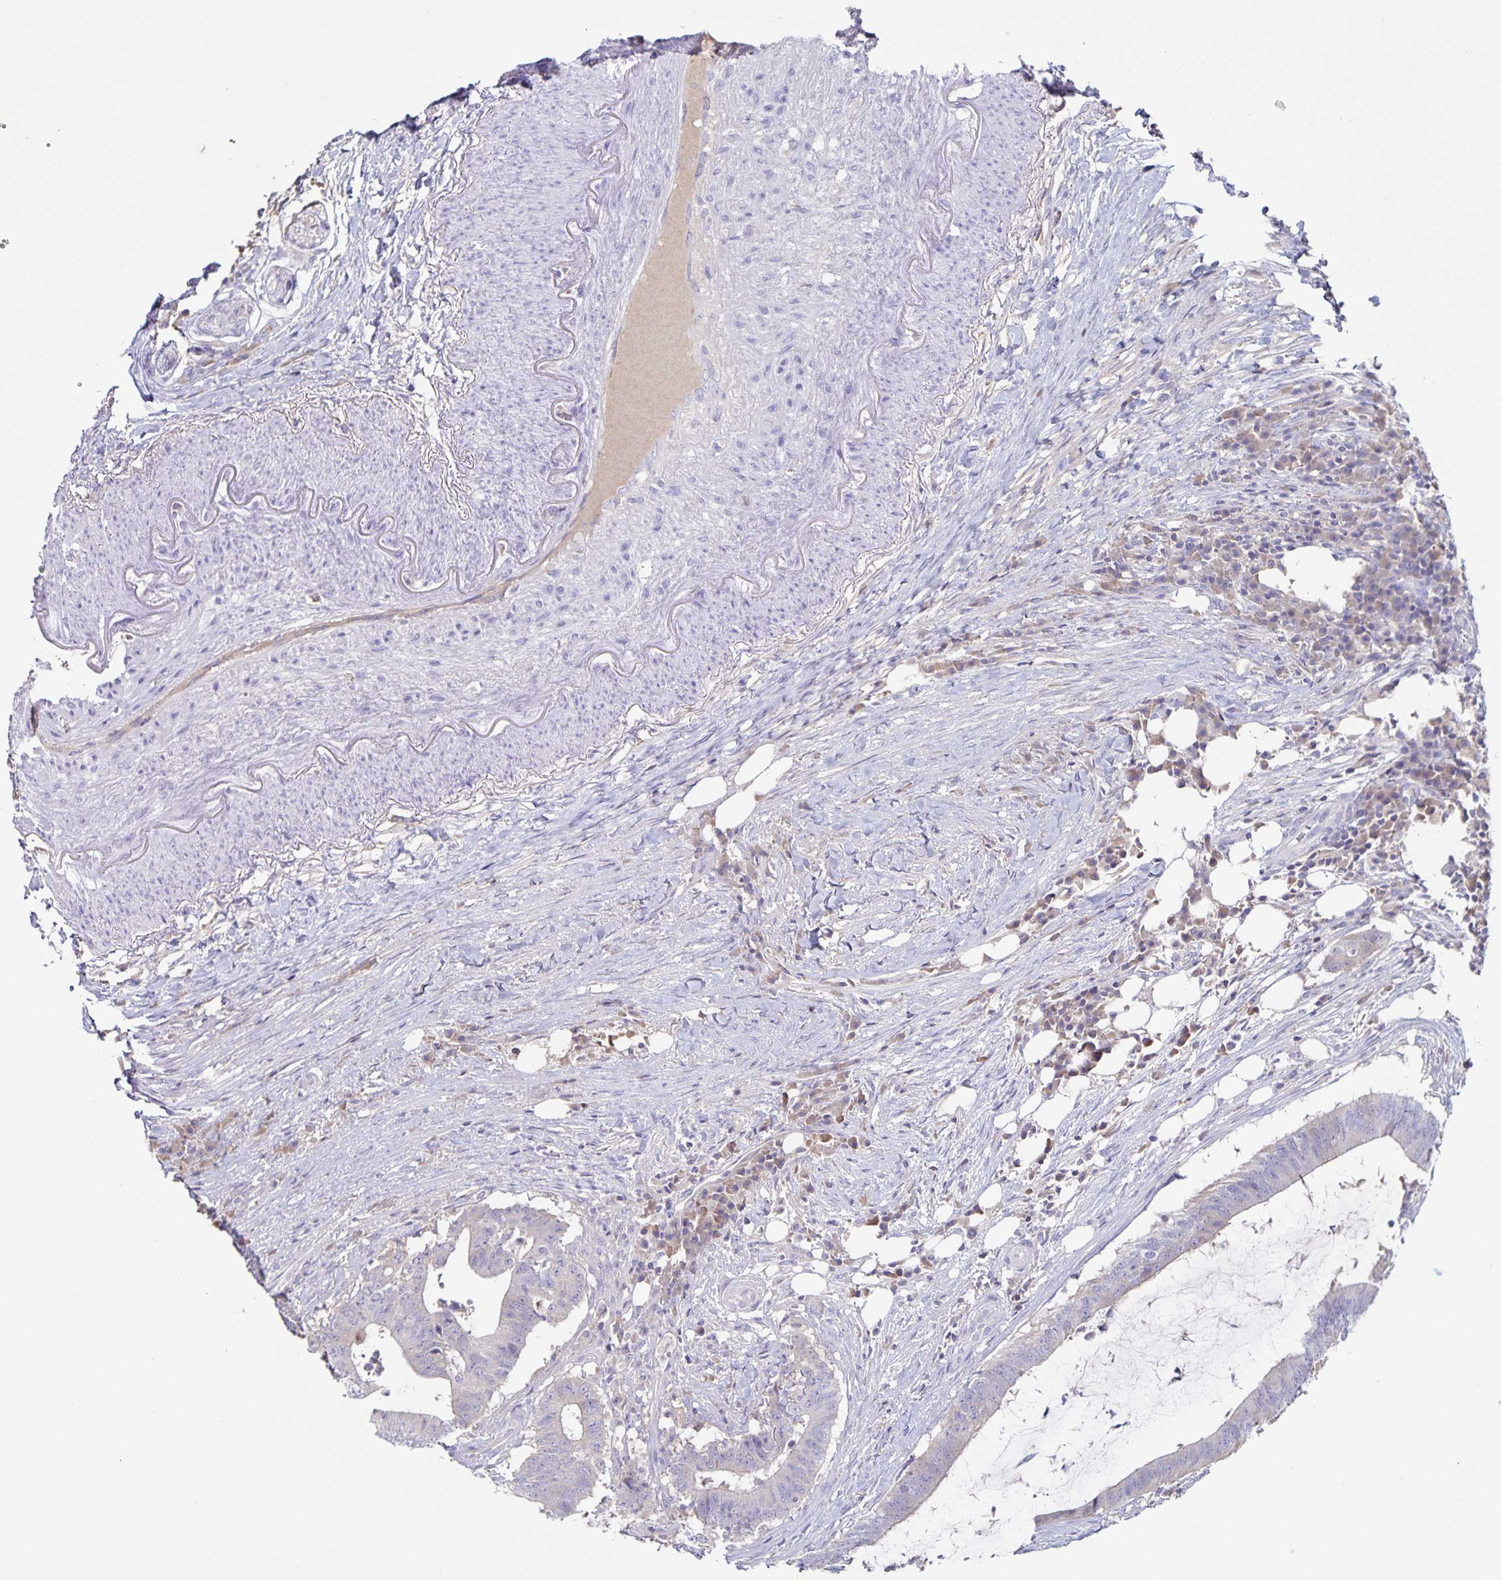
{"staining": {"intensity": "negative", "quantity": "none", "location": "none"}, "tissue": "colorectal cancer", "cell_type": "Tumor cells", "image_type": "cancer", "snomed": [{"axis": "morphology", "description": "Adenocarcinoma, NOS"}, {"axis": "topography", "description": "Colon"}], "caption": "DAB immunohistochemical staining of human adenocarcinoma (colorectal) displays no significant staining in tumor cells. Nuclei are stained in blue.", "gene": "RPL36A", "patient": {"sex": "female", "age": 43}}